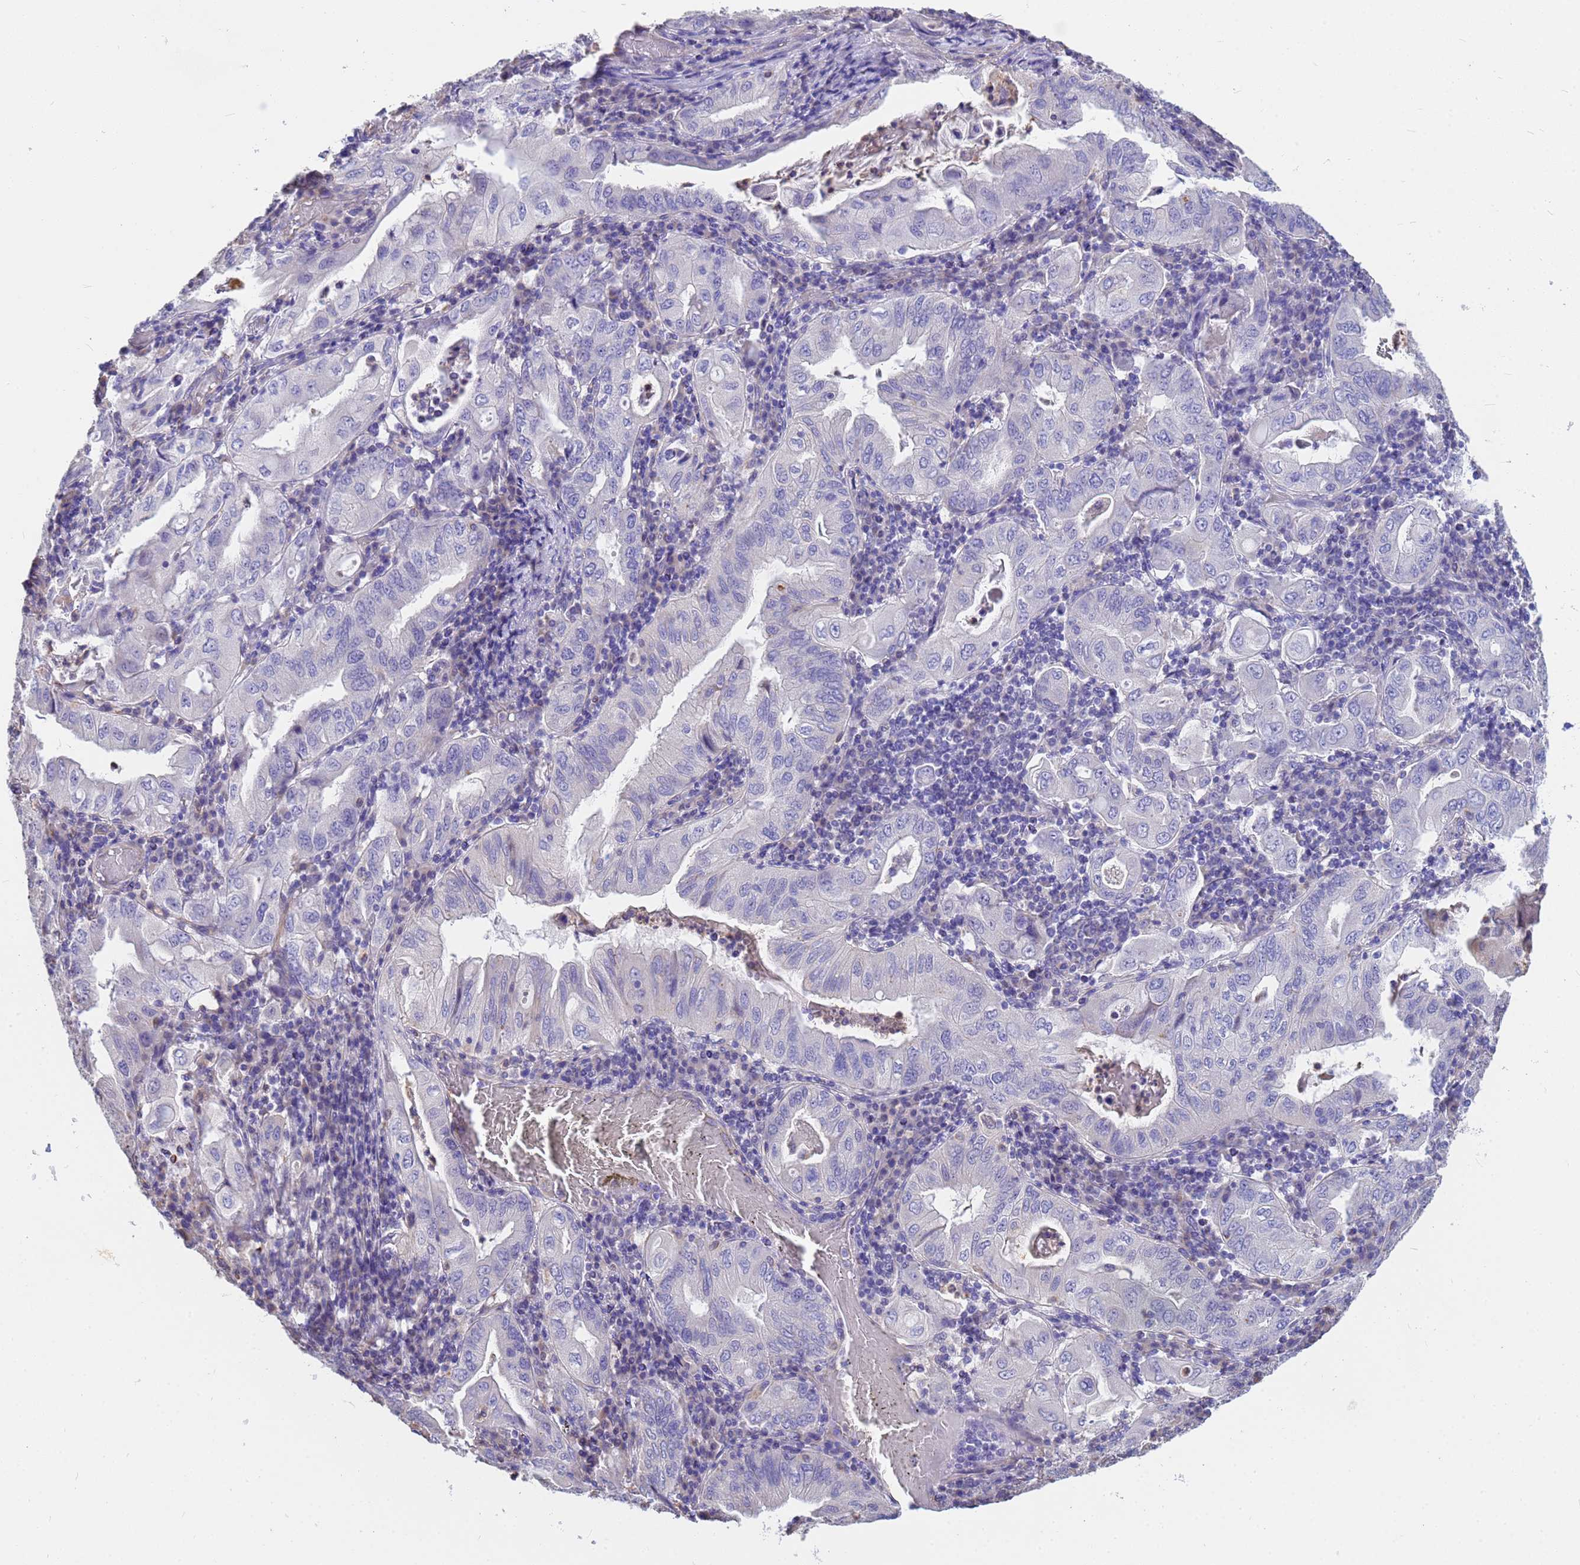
{"staining": {"intensity": "negative", "quantity": "none", "location": "none"}, "tissue": "stomach cancer", "cell_type": "Tumor cells", "image_type": "cancer", "snomed": [{"axis": "morphology", "description": "Normal tissue, NOS"}, {"axis": "morphology", "description": "Adenocarcinoma, NOS"}, {"axis": "topography", "description": "Esophagus"}, {"axis": "topography", "description": "Stomach, upper"}, {"axis": "topography", "description": "Peripheral nerve tissue"}], "caption": "Tumor cells show no significant protein expression in adenocarcinoma (stomach).", "gene": "TCEAL3", "patient": {"sex": "male", "age": 62}}